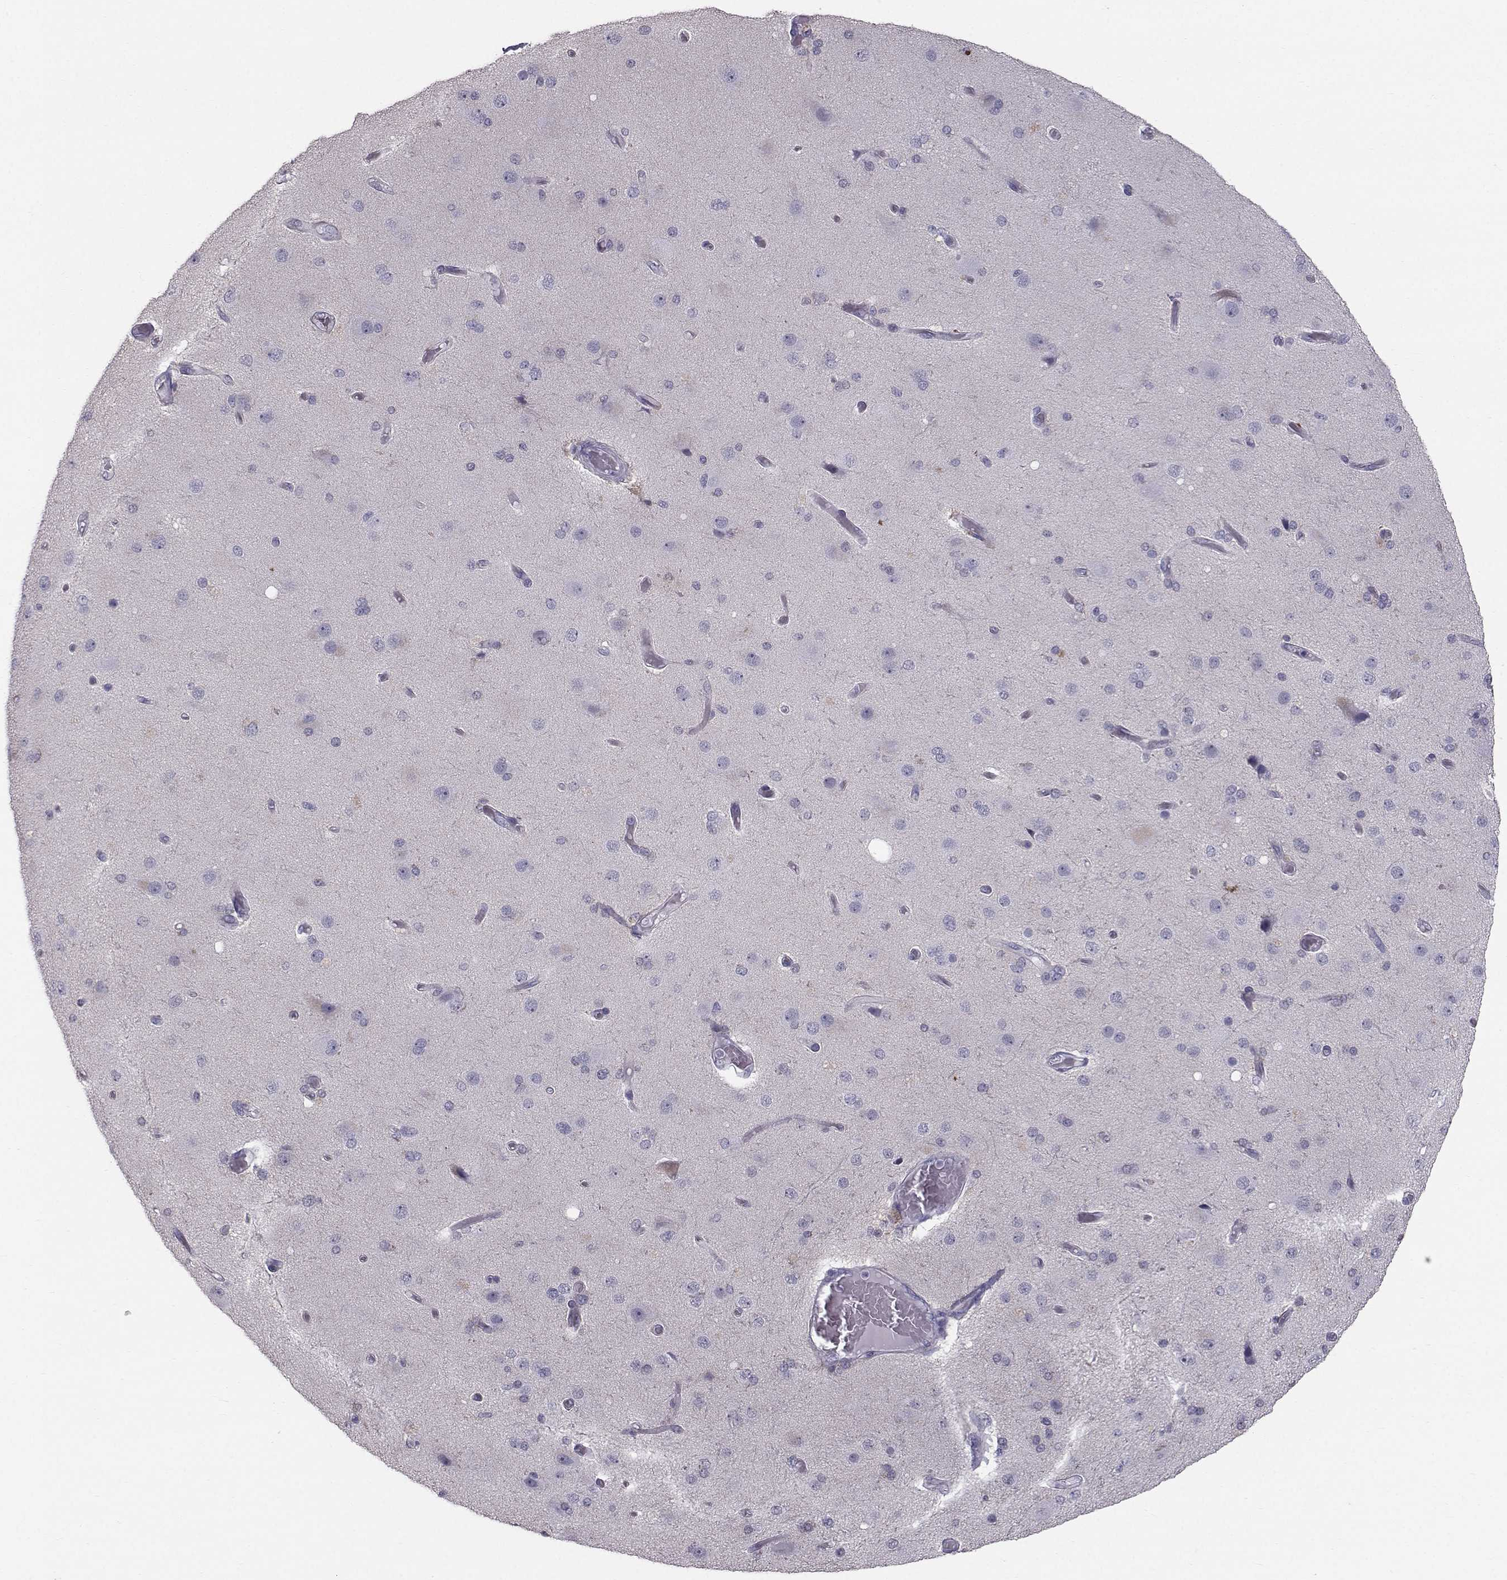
{"staining": {"intensity": "negative", "quantity": "none", "location": "none"}, "tissue": "cerebral cortex", "cell_type": "Endothelial cells", "image_type": "normal", "snomed": [{"axis": "morphology", "description": "Normal tissue, NOS"}, {"axis": "morphology", "description": "Glioma, malignant, High grade"}, {"axis": "topography", "description": "Cerebral cortex"}], "caption": "Immunohistochemistry (IHC) of benign human cerebral cortex demonstrates no positivity in endothelial cells. The staining was performed using DAB to visualize the protein expression in brown, while the nuclei were stained in blue with hematoxylin (Magnification: 20x).", "gene": "SPDYE4", "patient": {"sex": "male", "age": 77}}